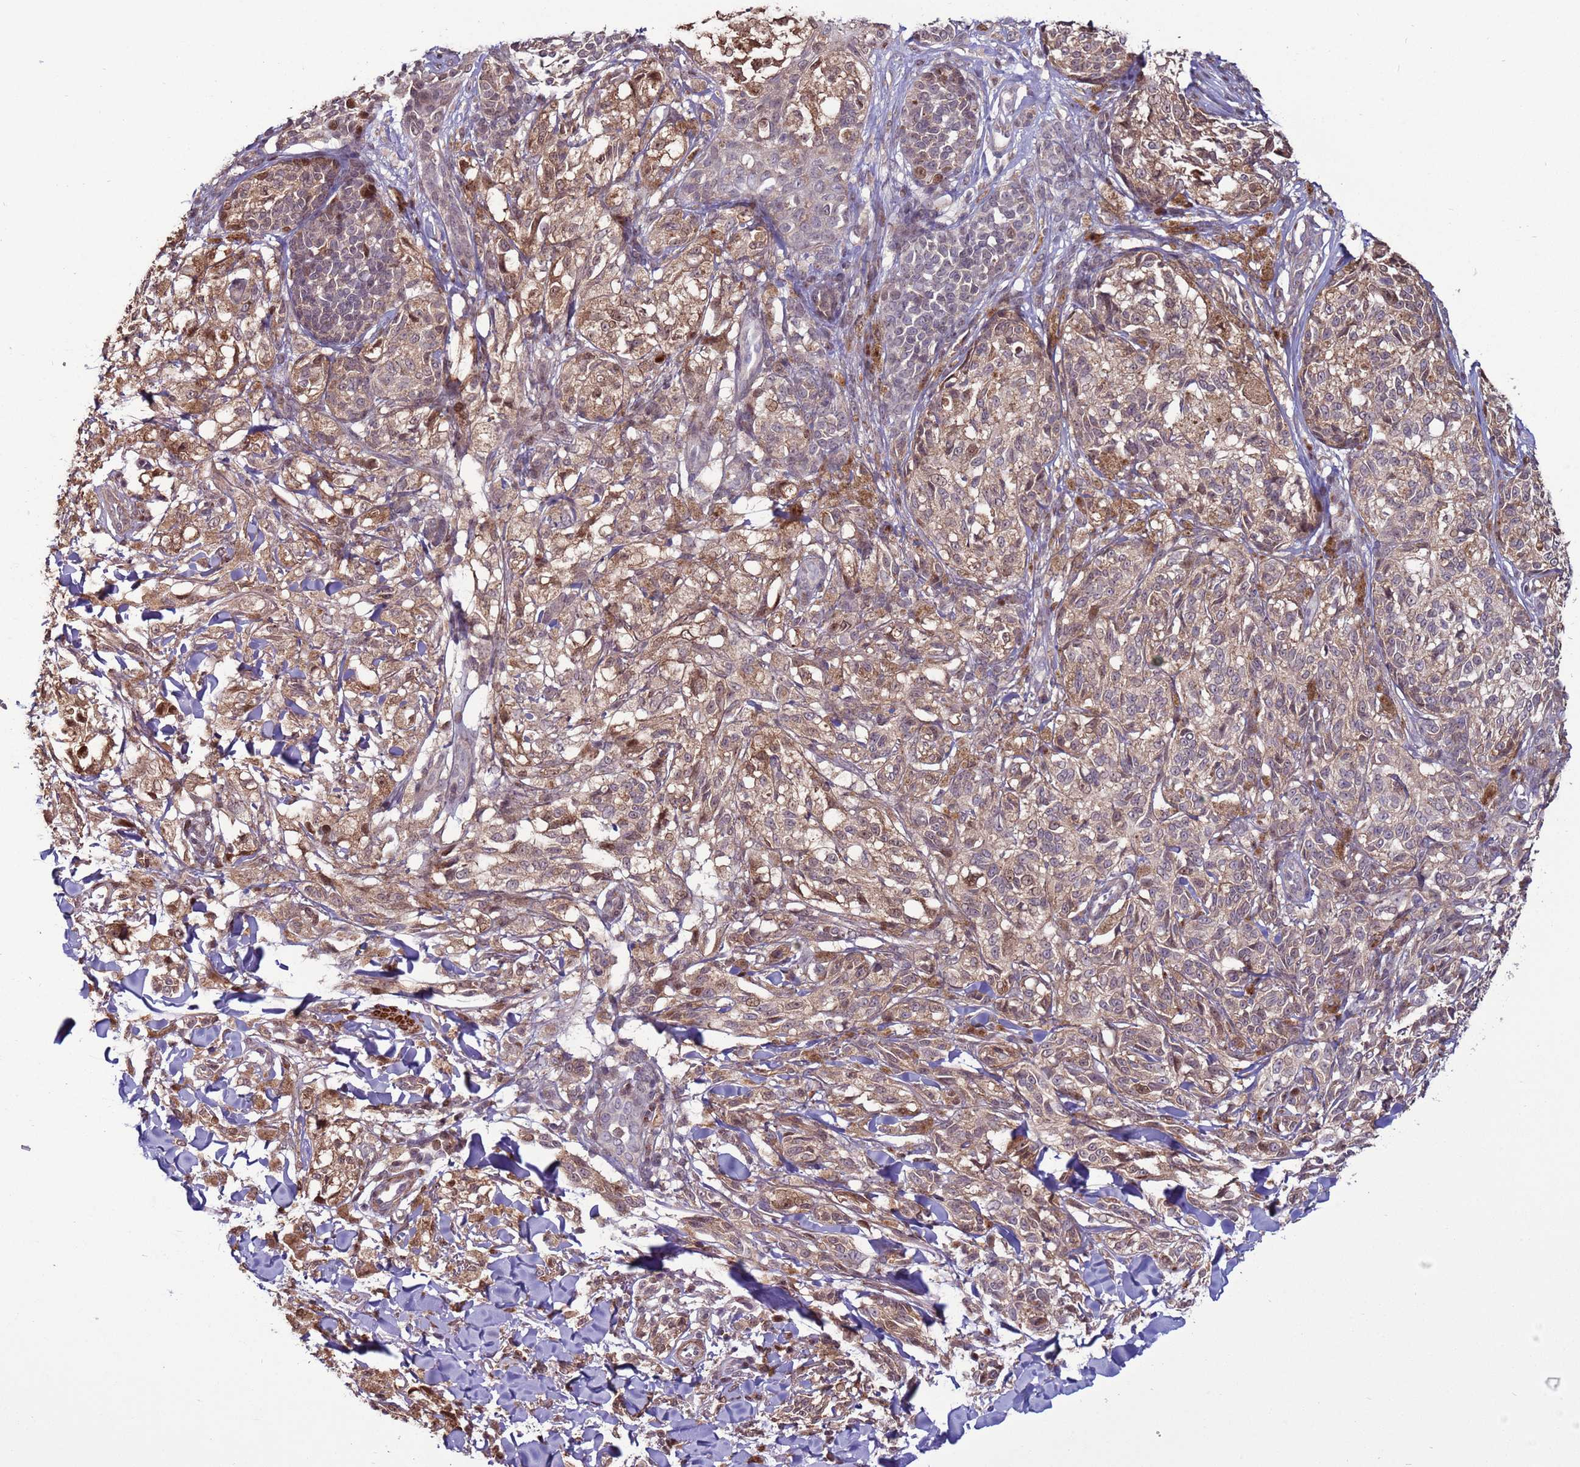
{"staining": {"intensity": "weak", "quantity": "25%-75%", "location": "cytoplasmic/membranous"}, "tissue": "melanoma", "cell_type": "Tumor cells", "image_type": "cancer", "snomed": [{"axis": "morphology", "description": "Malignant melanoma, NOS"}, {"axis": "topography", "description": "Skin of upper extremity"}], "caption": "Brown immunohistochemical staining in human malignant melanoma demonstrates weak cytoplasmic/membranous staining in approximately 25%-75% of tumor cells.", "gene": "HGH1", "patient": {"sex": "male", "age": 40}}